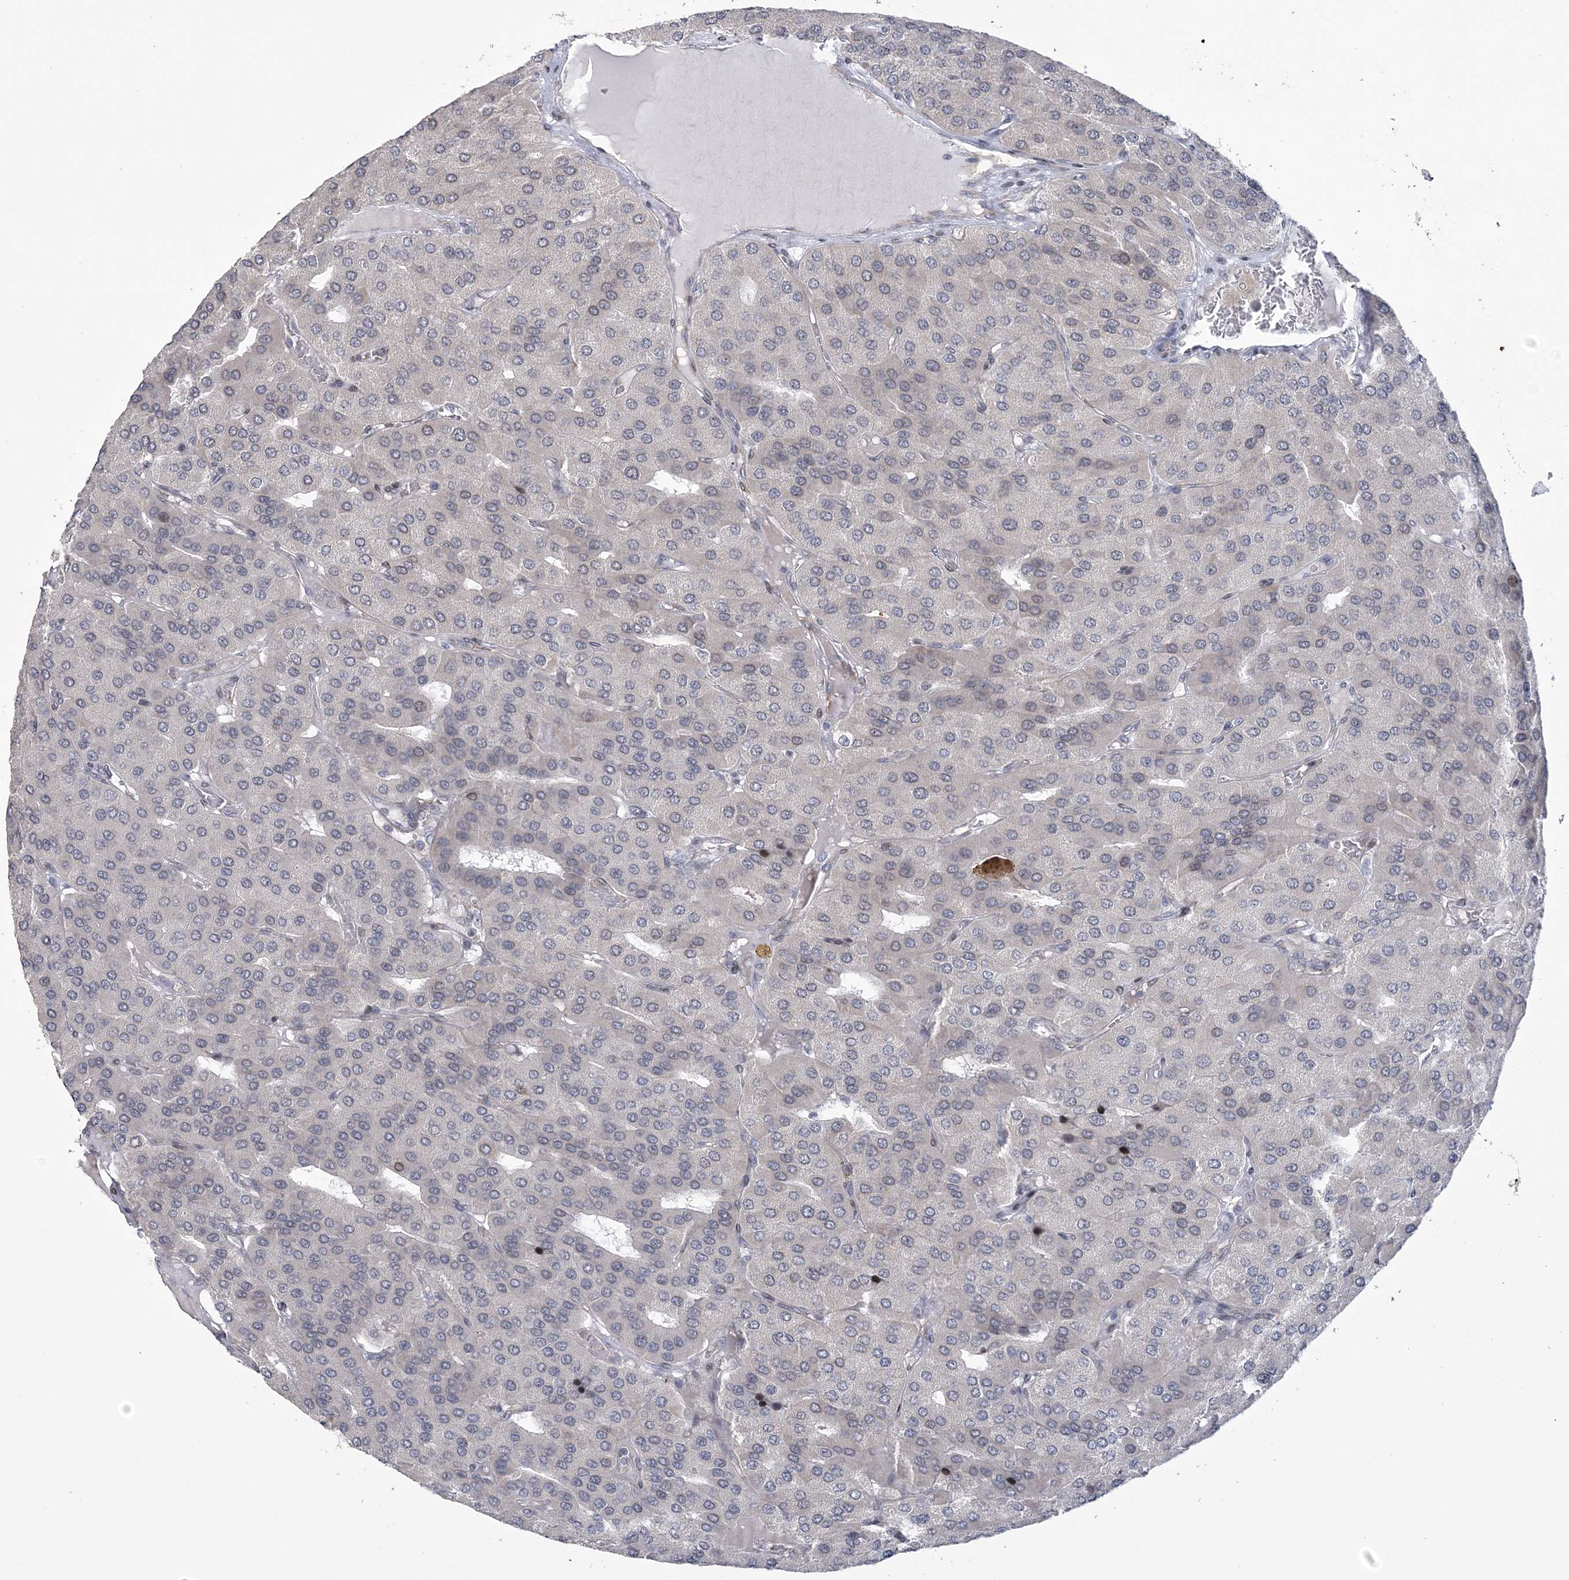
{"staining": {"intensity": "negative", "quantity": "none", "location": "none"}, "tissue": "parathyroid gland", "cell_type": "Glandular cells", "image_type": "normal", "snomed": [{"axis": "morphology", "description": "Normal tissue, NOS"}, {"axis": "morphology", "description": "Adenoma, NOS"}, {"axis": "topography", "description": "Parathyroid gland"}], "caption": "IHC photomicrograph of normal parathyroid gland: parathyroid gland stained with DAB reveals no significant protein expression in glandular cells. (Immunohistochemistry, brightfield microscopy, high magnification).", "gene": "HOMEZ", "patient": {"sex": "female", "age": 86}}